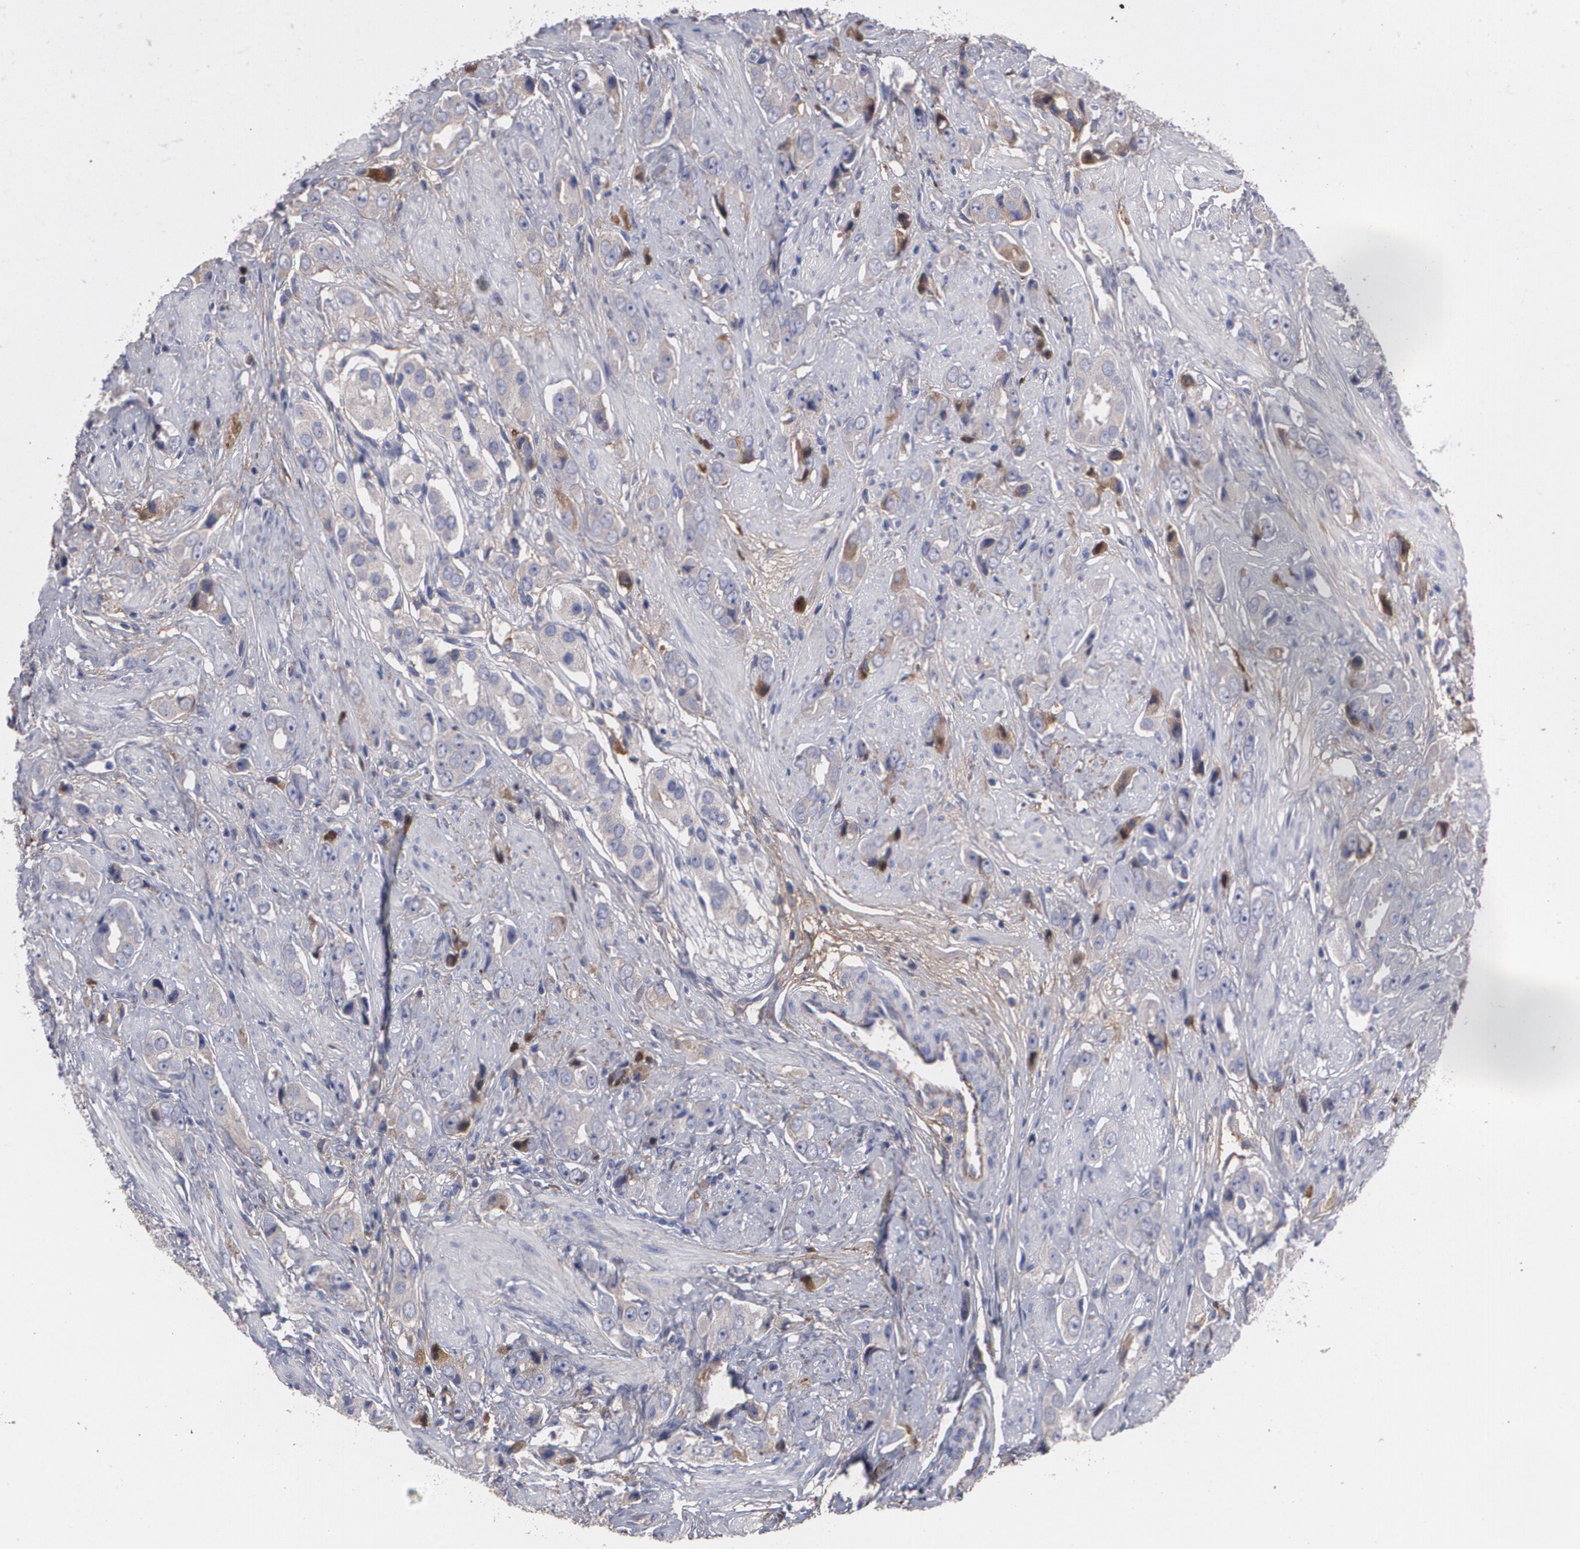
{"staining": {"intensity": "negative", "quantity": "none", "location": "none"}, "tissue": "prostate cancer", "cell_type": "Tumor cells", "image_type": "cancer", "snomed": [{"axis": "morphology", "description": "Adenocarcinoma, Medium grade"}, {"axis": "topography", "description": "Prostate"}], "caption": "DAB (3,3'-diaminobenzidine) immunohistochemical staining of prostate cancer (medium-grade adenocarcinoma) displays no significant staining in tumor cells.", "gene": "FBLN1", "patient": {"sex": "male", "age": 53}}